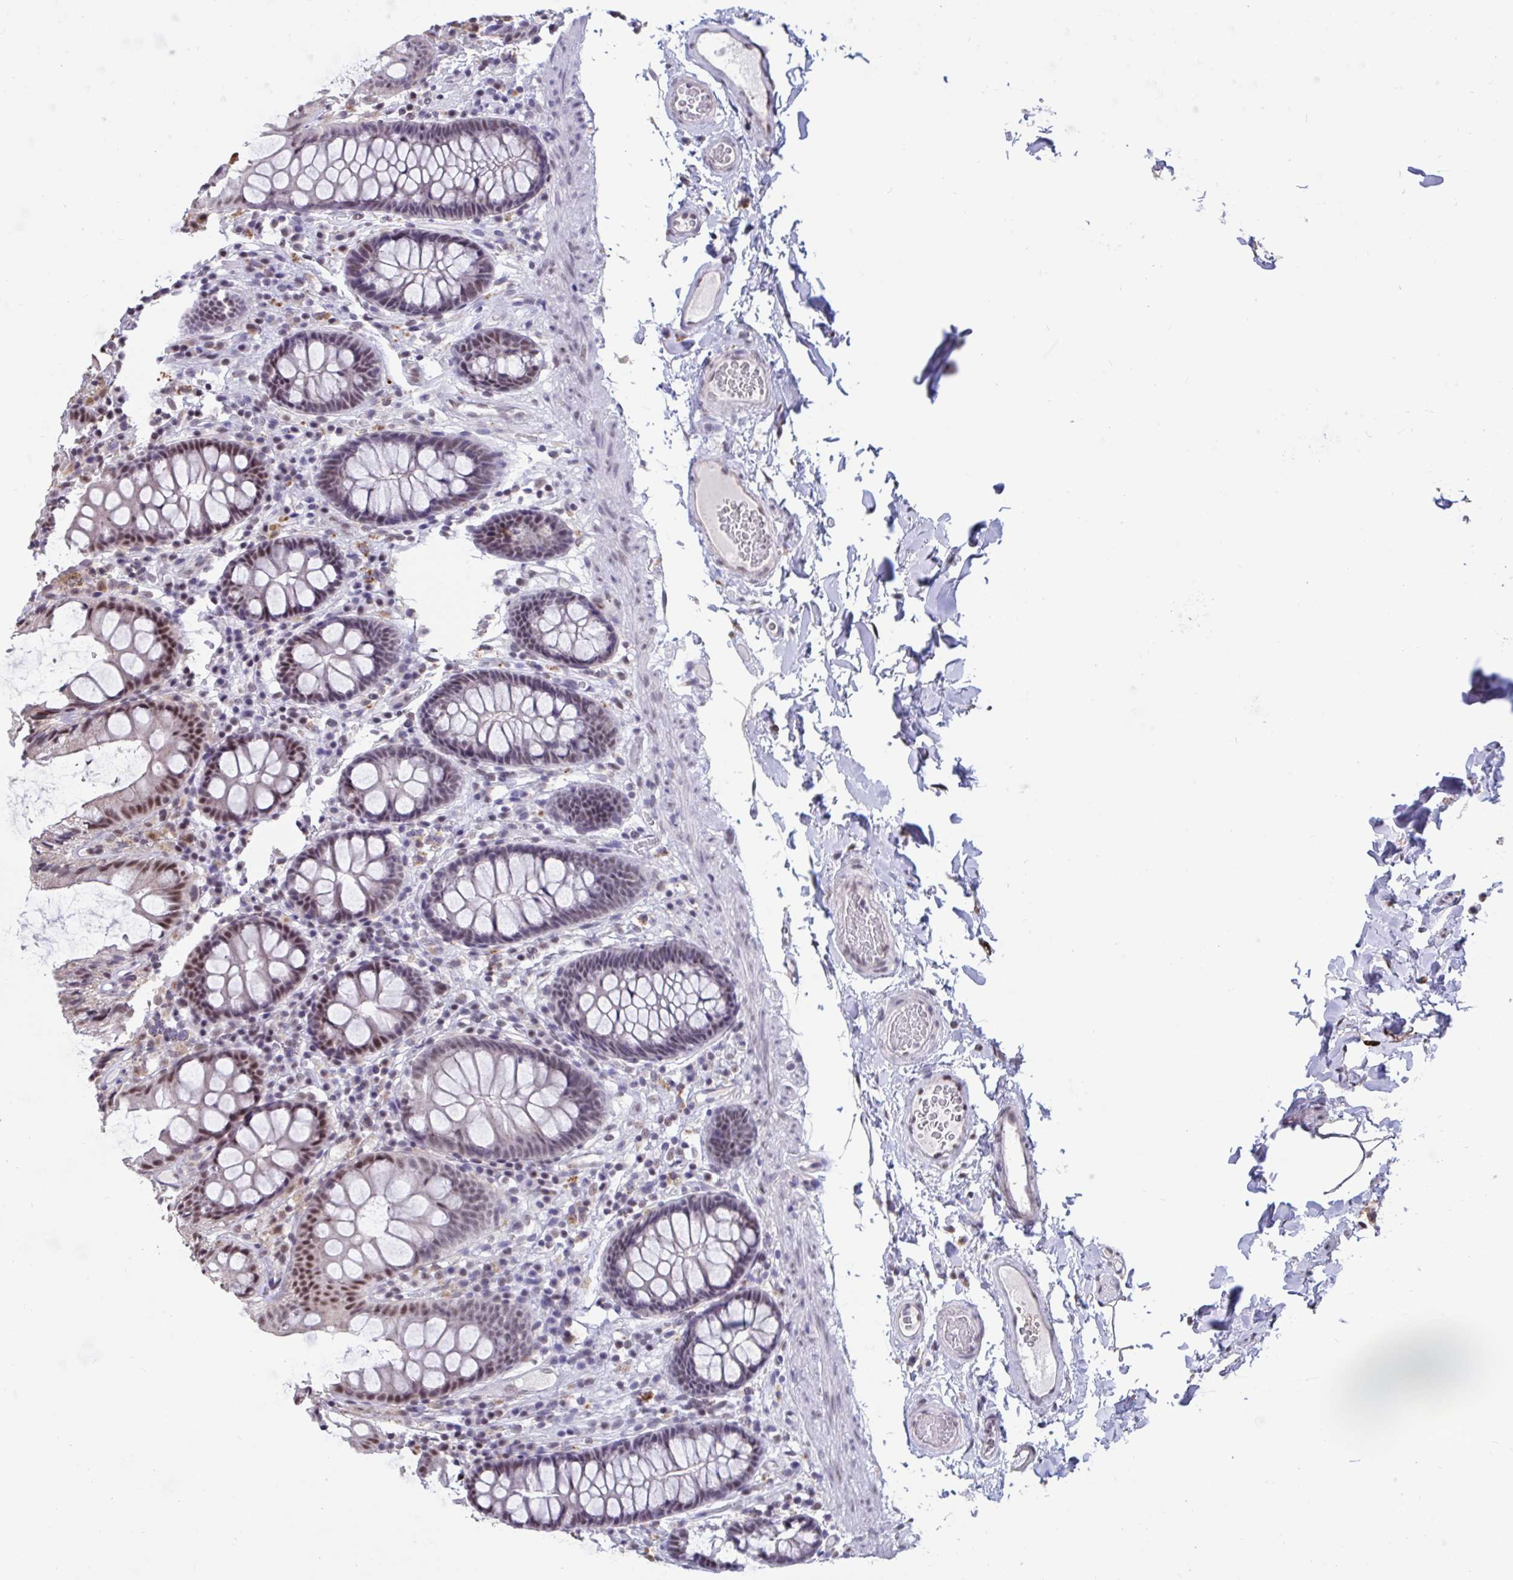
{"staining": {"intensity": "negative", "quantity": "none", "location": "none"}, "tissue": "colon", "cell_type": "Endothelial cells", "image_type": "normal", "snomed": [{"axis": "morphology", "description": "Normal tissue, NOS"}, {"axis": "topography", "description": "Colon"}], "caption": "Immunohistochemistry (IHC) image of benign colon stained for a protein (brown), which demonstrates no staining in endothelial cells. (Stains: DAB (3,3'-diaminobenzidine) immunohistochemistry with hematoxylin counter stain, Microscopy: brightfield microscopy at high magnification).", "gene": "DDX39A", "patient": {"sex": "male", "age": 84}}